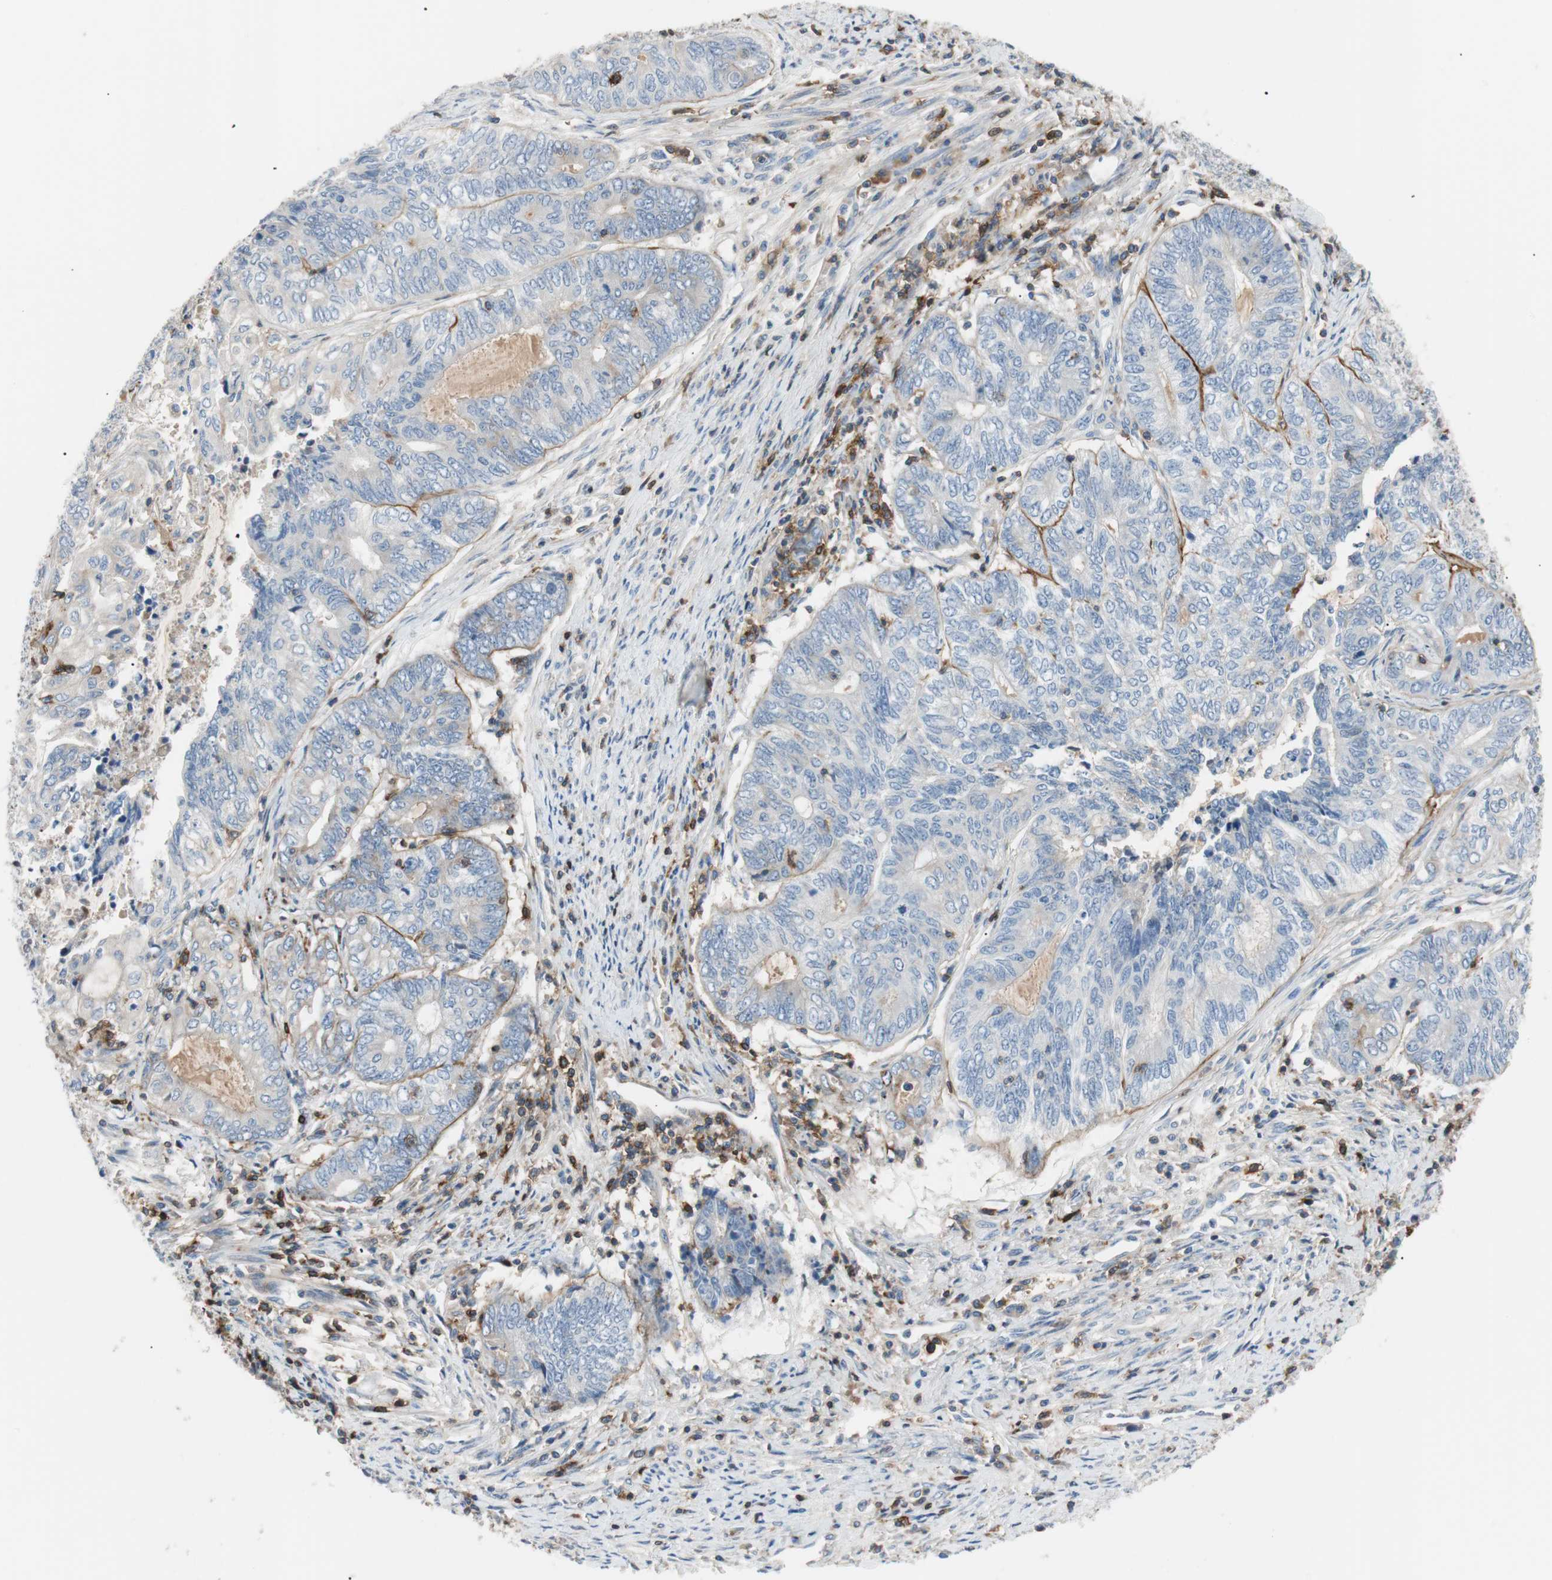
{"staining": {"intensity": "negative", "quantity": "none", "location": "none"}, "tissue": "endometrial cancer", "cell_type": "Tumor cells", "image_type": "cancer", "snomed": [{"axis": "morphology", "description": "Adenocarcinoma, NOS"}, {"axis": "topography", "description": "Uterus"}, {"axis": "topography", "description": "Endometrium"}], "caption": "High magnification brightfield microscopy of endometrial adenocarcinoma stained with DAB (brown) and counterstained with hematoxylin (blue): tumor cells show no significant expression.", "gene": "TNFRSF18", "patient": {"sex": "female", "age": 70}}